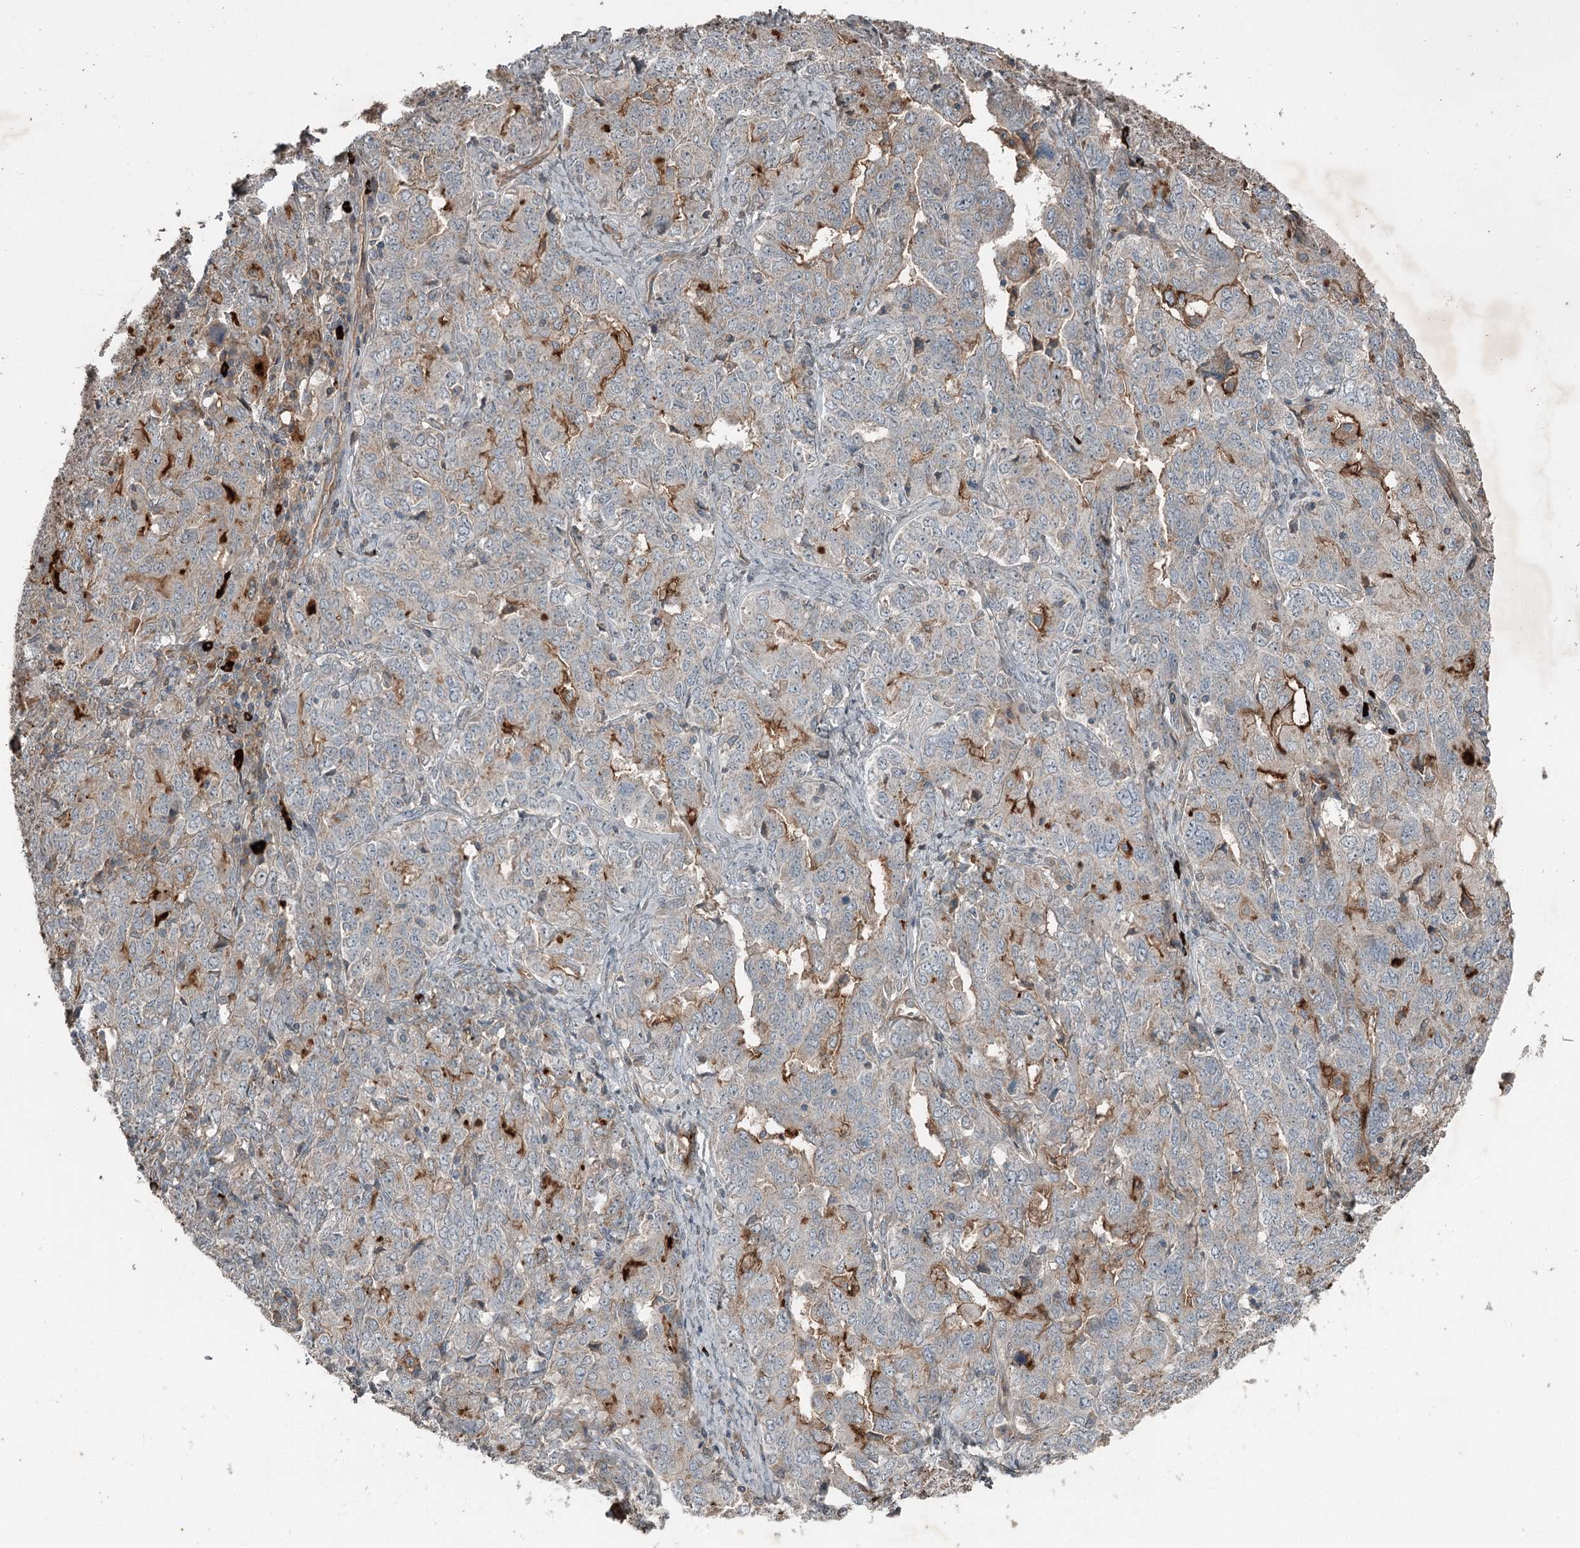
{"staining": {"intensity": "moderate", "quantity": "<25%", "location": "cytoplasmic/membranous"}, "tissue": "ovarian cancer", "cell_type": "Tumor cells", "image_type": "cancer", "snomed": [{"axis": "morphology", "description": "Carcinoma, endometroid"}, {"axis": "topography", "description": "Ovary"}], "caption": "The immunohistochemical stain highlights moderate cytoplasmic/membranous staining in tumor cells of endometroid carcinoma (ovarian) tissue. (DAB = brown stain, brightfield microscopy at high magnification).", "gene": "SLC39A8", "patient": {"sex": "female", "age": 62}}